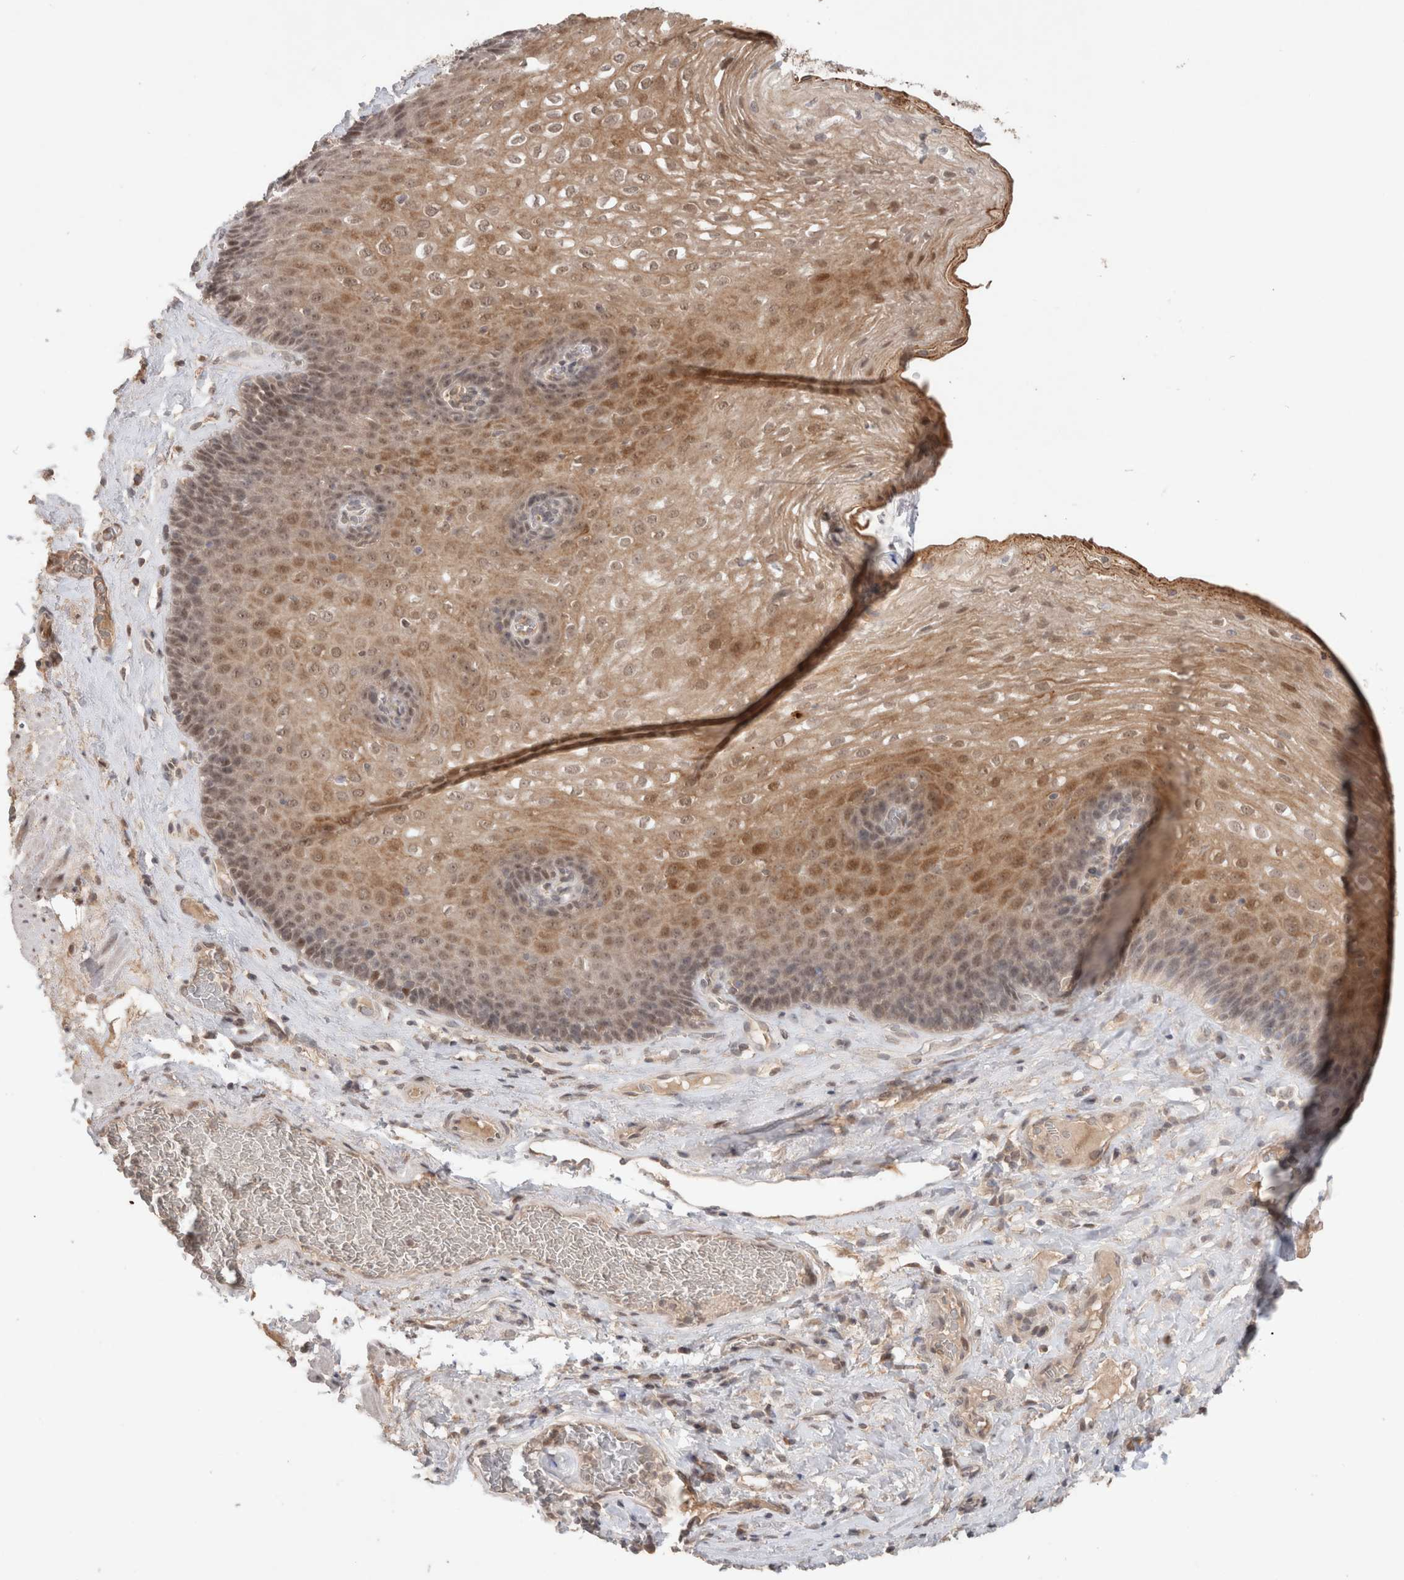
{"staining": {"intensity": "moderate", "quantity": "25%-75%", "location": "cytoplasmic/membranous,nuclear"}, "tissue": "esophagus", "cell_type": "Squamous epithelial cells", "image_type": "normal", "snomed": [{"axis": "morphology", "description": "Normal tissue, NOS"}, {"axis": "topography", "description": "Esophagus"}], "caption": "The micrograph shows staining of unremarkable esophagus, revealing moderate cytoplasmic/membranous,nuclear protein positivity (brown color) within squamous epithelial cells.", "gene": "SYDE2", "patient": {"sex": "female", "age": 66}}